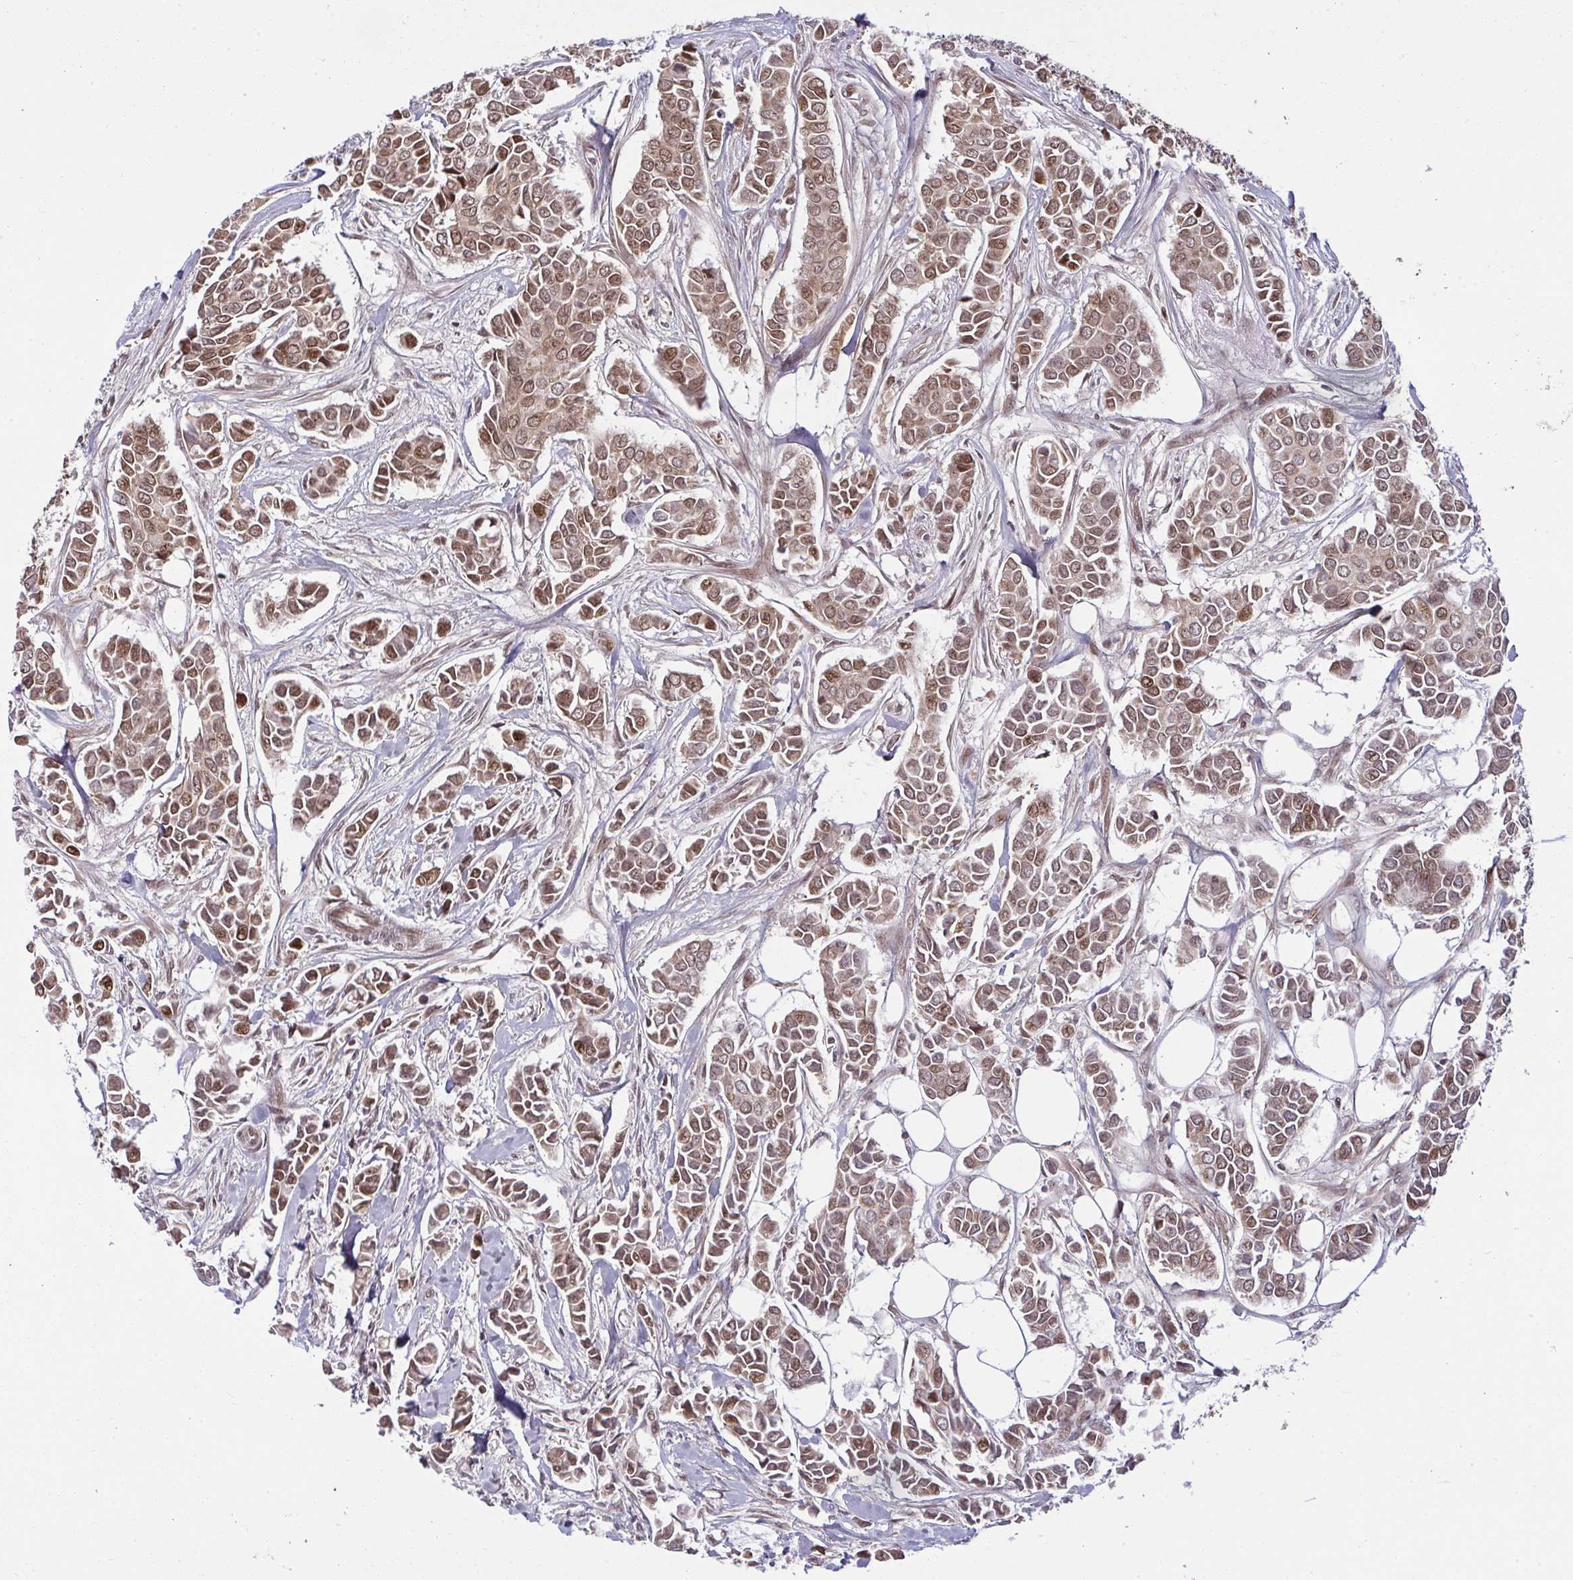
{"staining": {"intensity": "moderate", "quantity": ">75%", "location": "nuclear"}, "tissue": "breast cancer", "cell_type": "Tumor cells", "image_type": "cancer", "snomed": [{"axis": "morphology", "description": "Duct carcinoma"}, {"axis": "topography", "description": "Breast"}], "caption": "Immunohistochemical staining of human intraductal carcinoma (breast) demonstrates medium levels of moderate nuclear positivity in about >75% of tumor cells.", "gene": "UXT", "patient": {"sex": "female", "age": 84}}